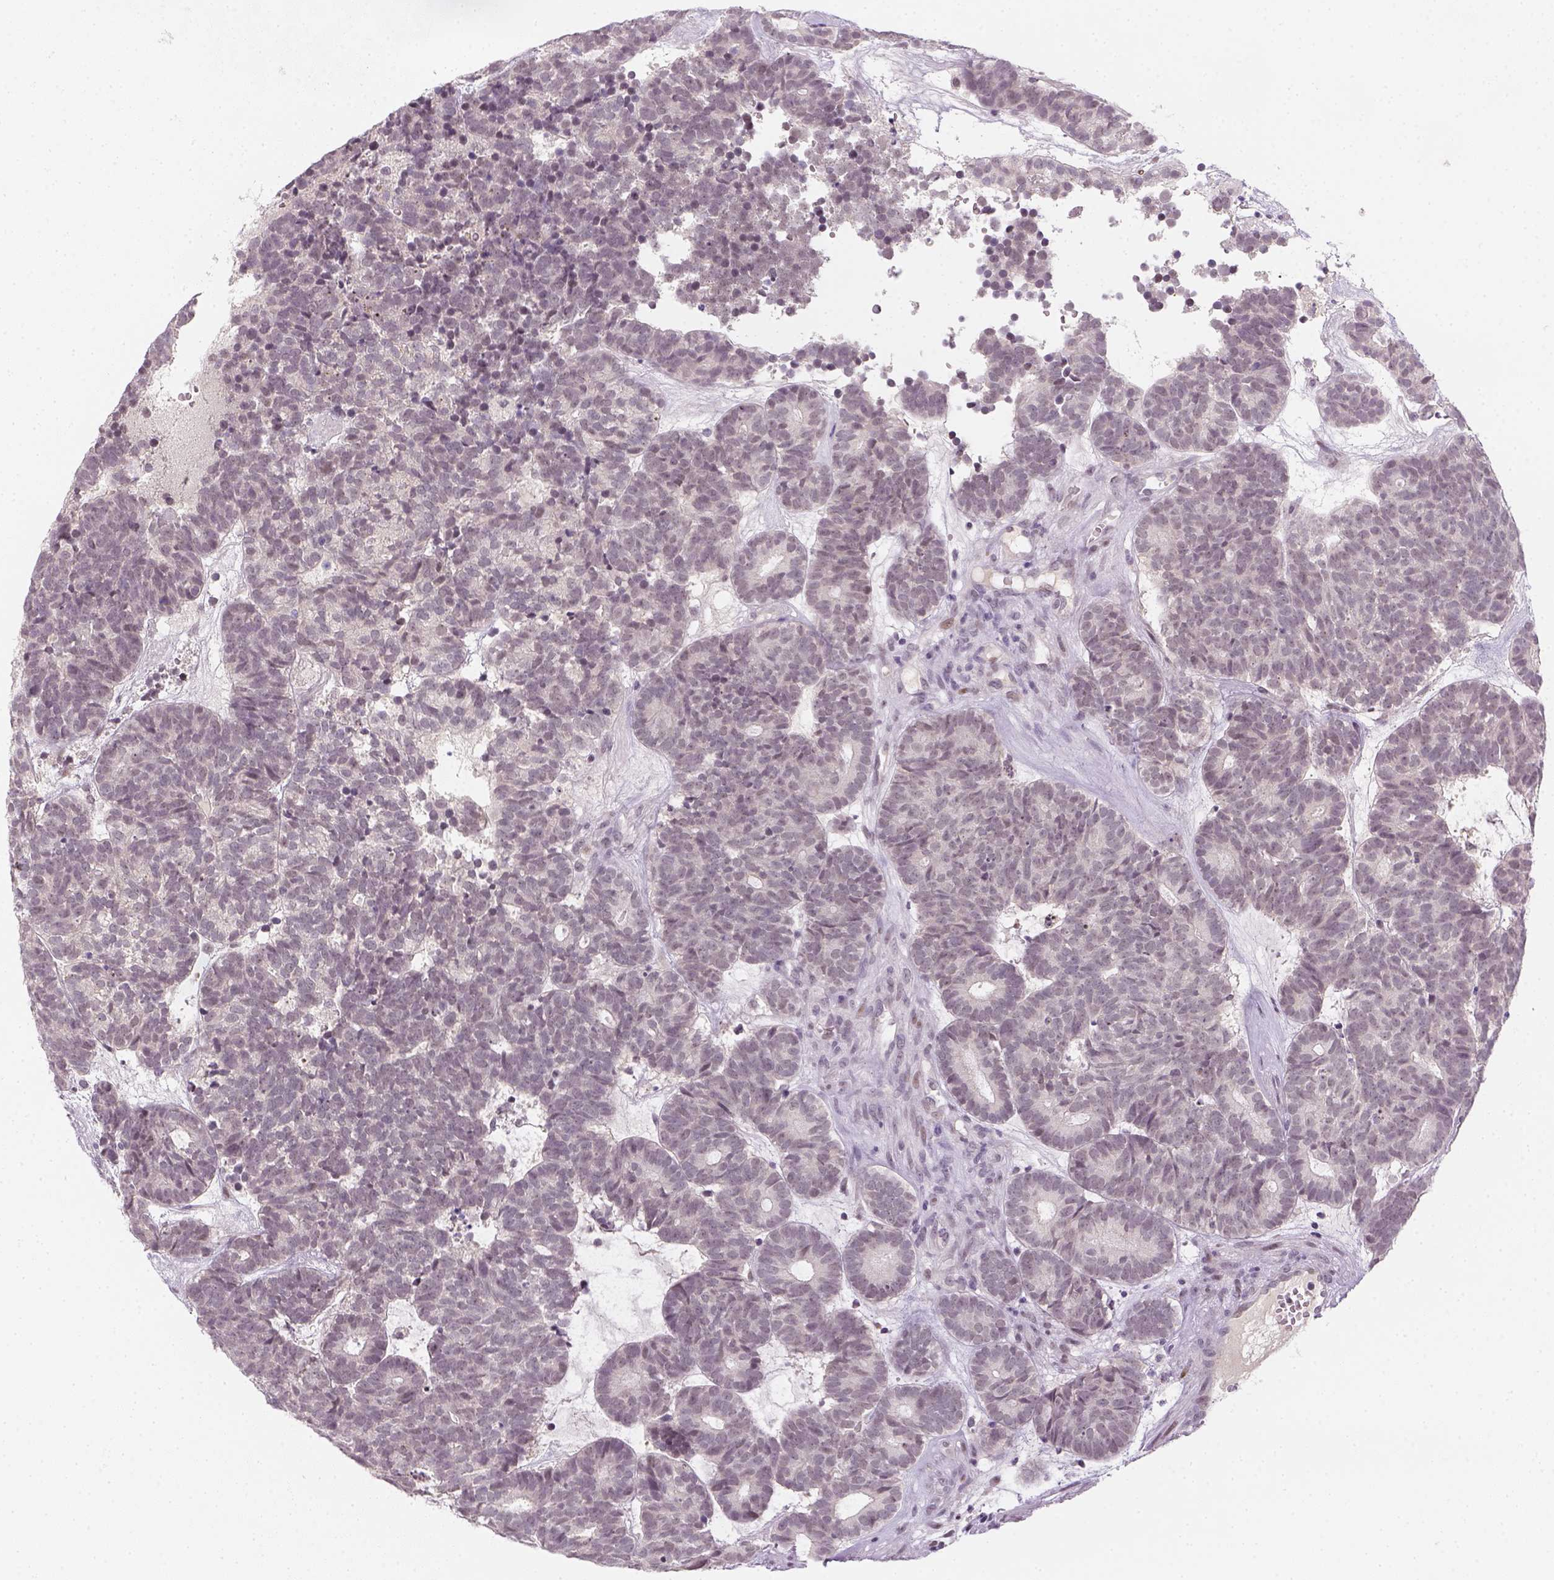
{"staining": {"intensity": "negative", "quantity": "none", "location": "none"}, "tissue": "head and neck cancer", "cell_type": "Tumor cells", "image_type": "cancer", "snomed": [{"axis": "morphology", "description": "Adenocarcinoma, NOS"}, {"axis": "topography", "description": "Head-Neck"}], "caption": "Tumor cells show no significant protein staining in head and neck cancer (adenocarcinoma).", "gene": "MAGEB3", "patient": {"sex": "female", "age": 81}}